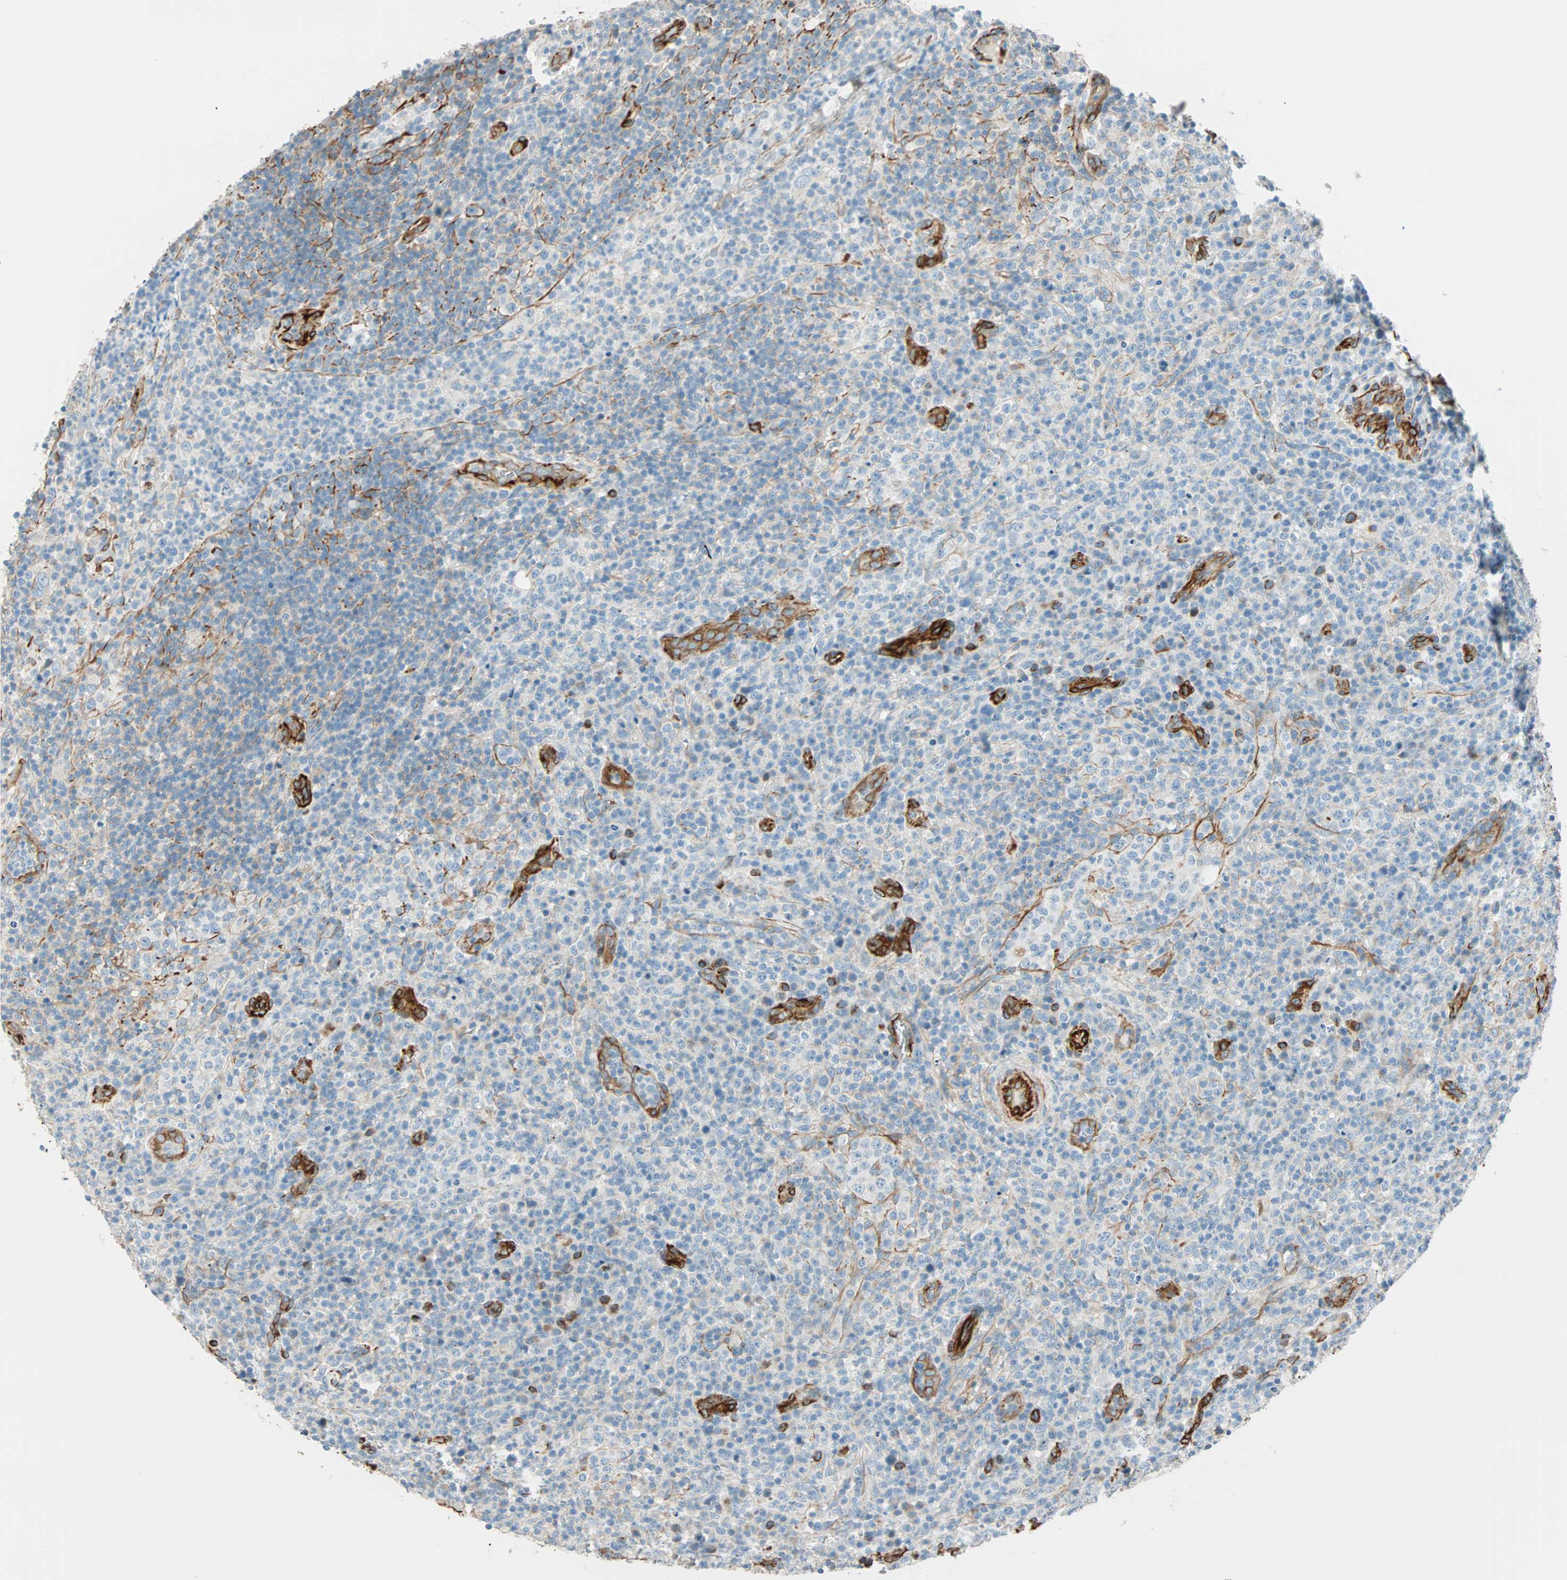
{"staining": {"intensity": "negative", "quantity": "none", "location": "none"}, "tissue": "lymphoma", "cell_type": "Tumor cells", "image_type": "cancer", "snomed": [{"axis": "morphology", "description": "Malignant lymphoma, non-Hodgkin's type, High grade"}, {"axis": "topography", "description": "Lymph node"}], "caption": "This image is of malignant lymphoma, non-Hodgkin's type (high-grade) stained with IHC to label a protein in brown with the nuclei are counter-stained blue. There is no positivity in tumor cells.", "gene": "NES", "patient": {"sex": "female", "age": 76}}